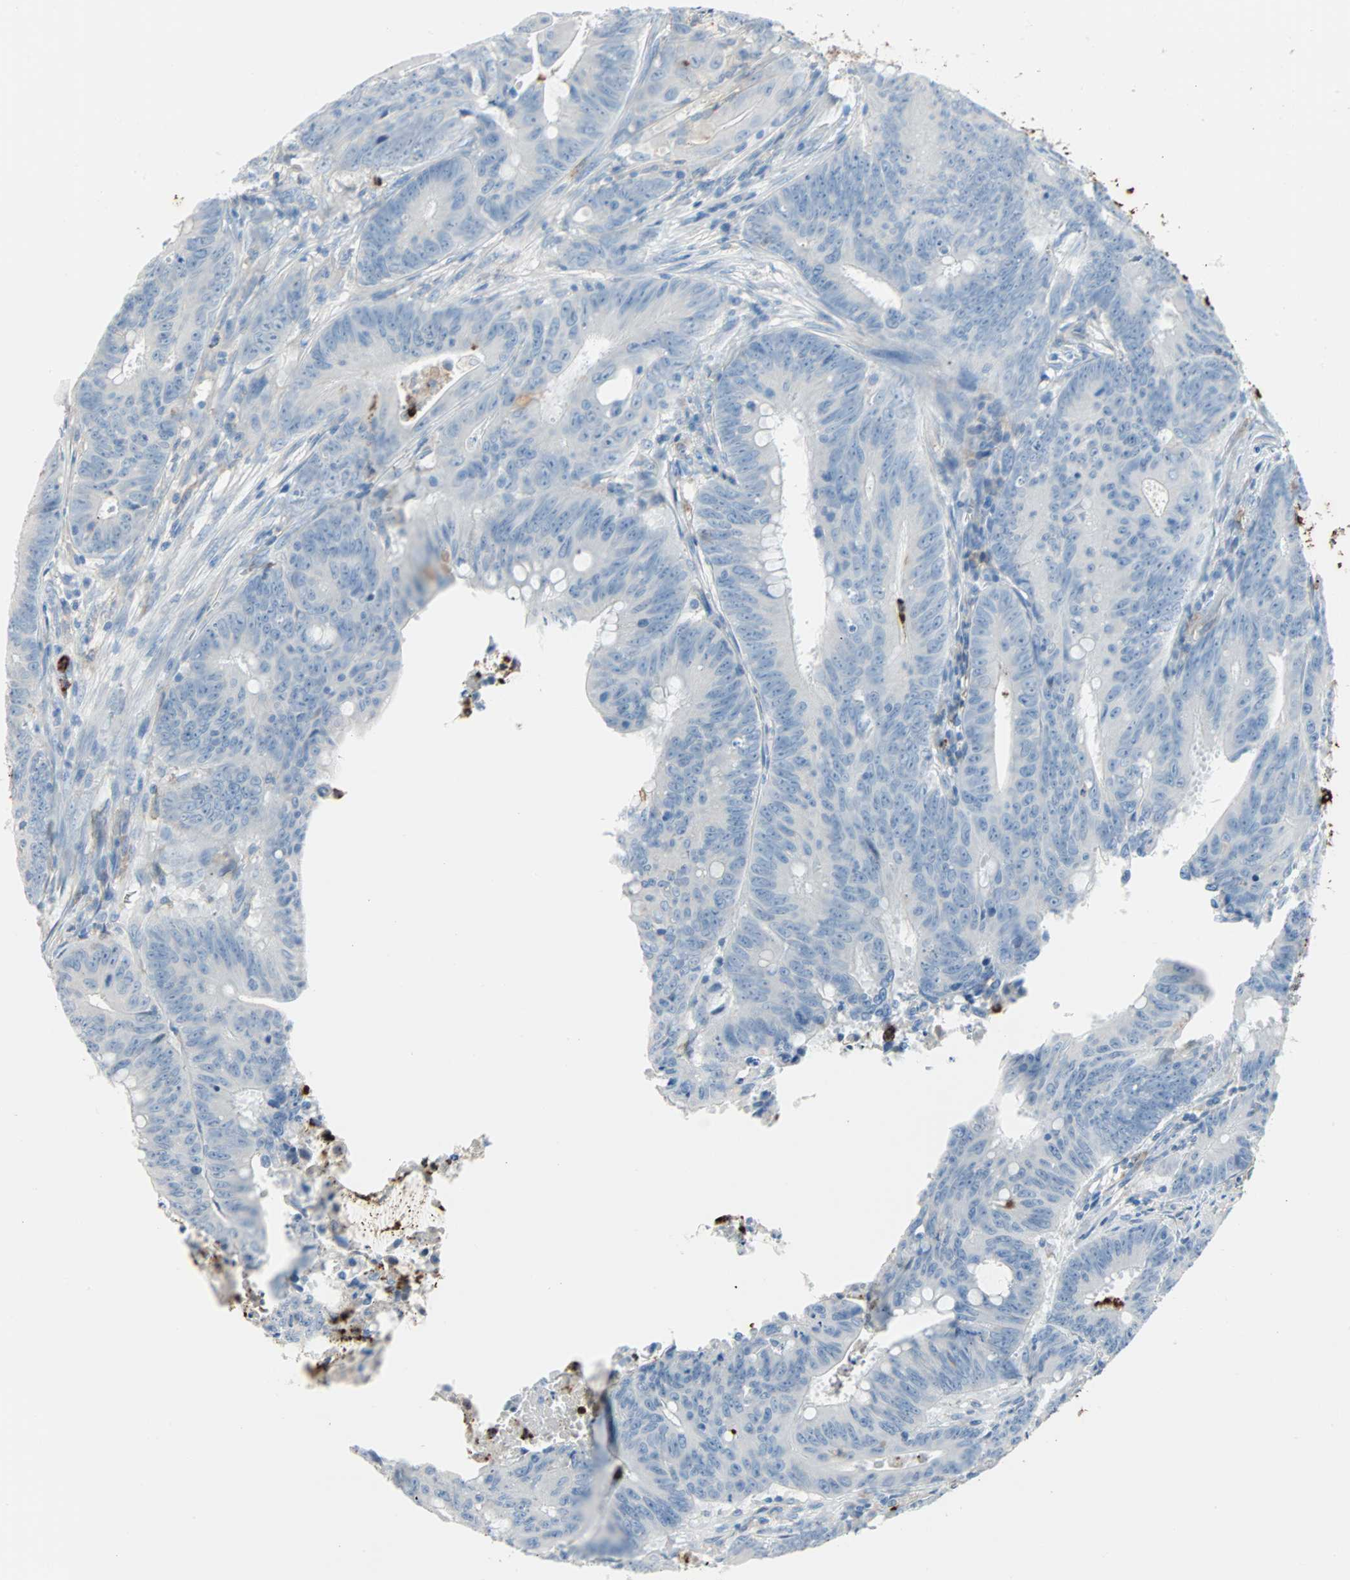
{"staining": {"intensity": "negative", "quantity": "none", "location": "none"}, "tissue": "colorectal cancer", "cell_type": "Tumor cells", "image_type": "cancer", "snomed": [{"axis": "morphology", "description": "Adenocarcinoma, NOS"}, {"axis": "topography", "description": "Colon"}], "caption": "The immunohistochemistry photomicrograph has no significant positivity in tumor cells of colorectal cancer (adenocarcinoma) tissue.", "gene": "CLEC4A", "patient": {"sex": "male", "age": 45}}